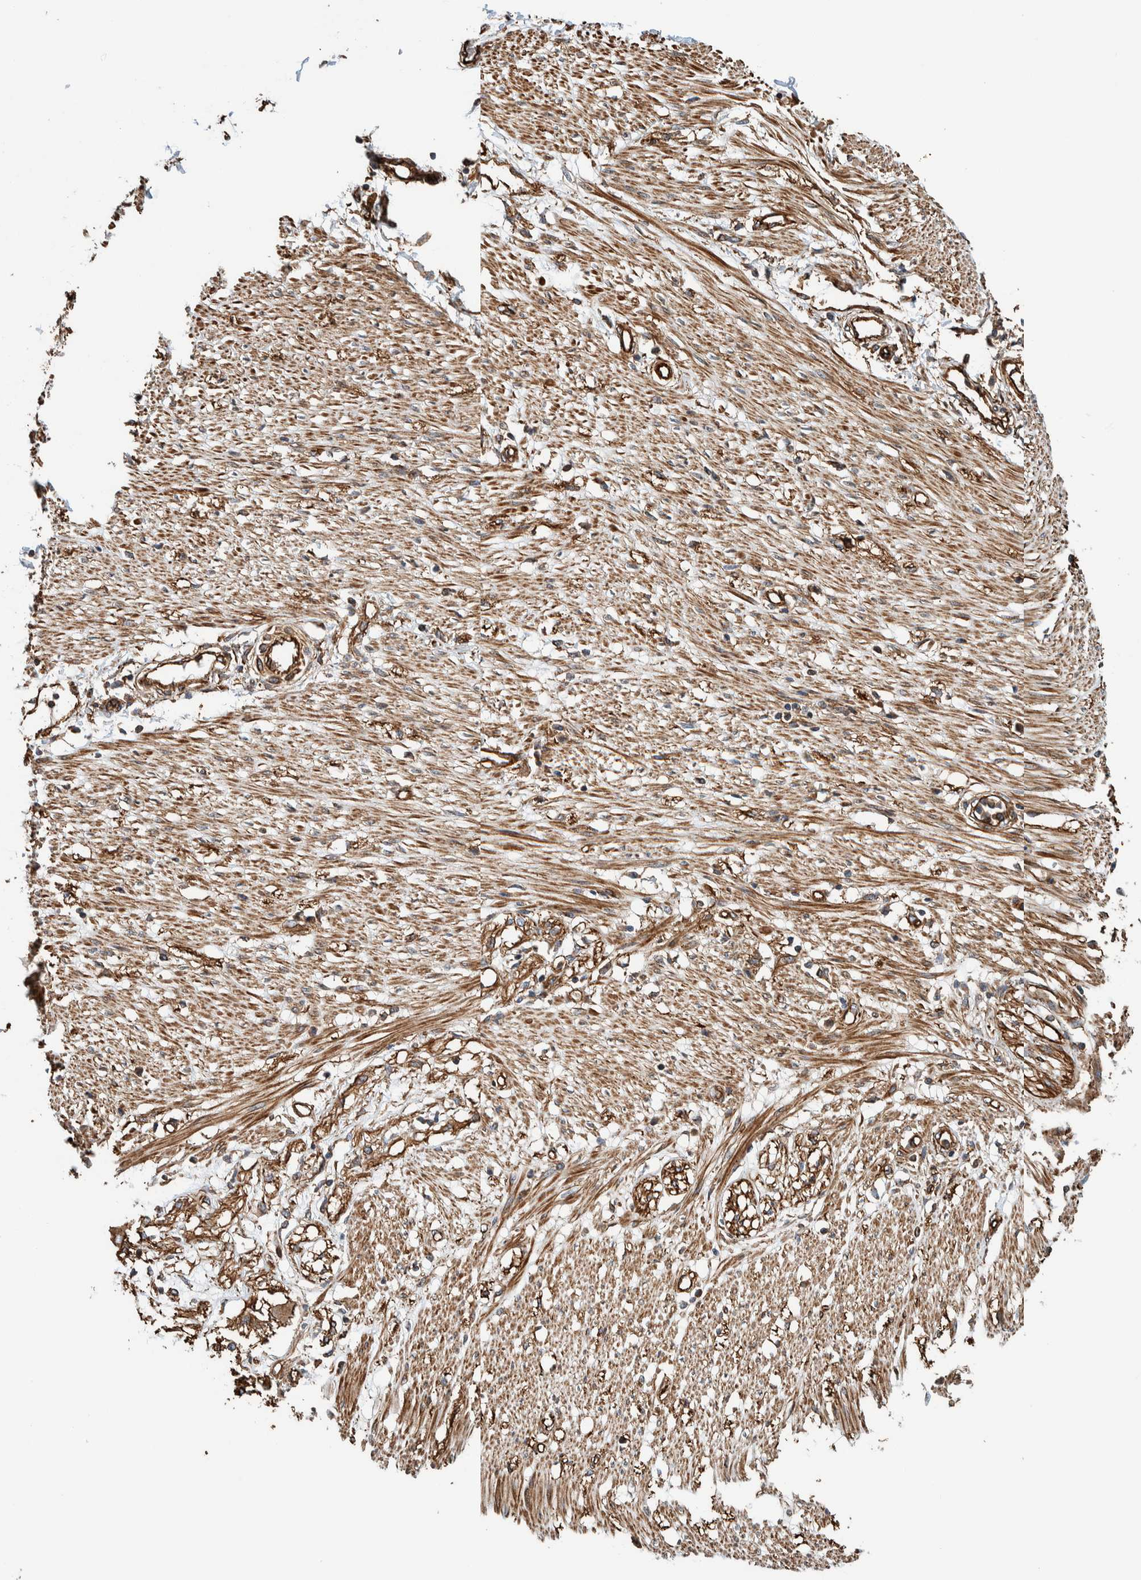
{"staining": {"intensity": "strong", "quantity": ">75%", "location": "cytoplasmic/membranous"}, "tissue": "soft tissue", "cell_type": "Fibroblasts", "image_type": "normal", "snomed": [{"axis": "morphology", "description": "Normal tissue, NOS"}, {"axis": "morphology", "description": "Adenocarcinoma, NOS"}, {"axis": "topography", "description": "Colon"}, {"axis": "topography", "description": "Peripheral nerve tissue"}], "caption": "Immunohistochemistry (IHC) histopathology image of benign human soft tissue stained for a protein (brown), which reveals high levels of strong cytoplasmic/membranous positivity in approximately >75% of fibroblasts.", "gene": "PKD1L1", "patient": {"sex": "male", "age": 14}}